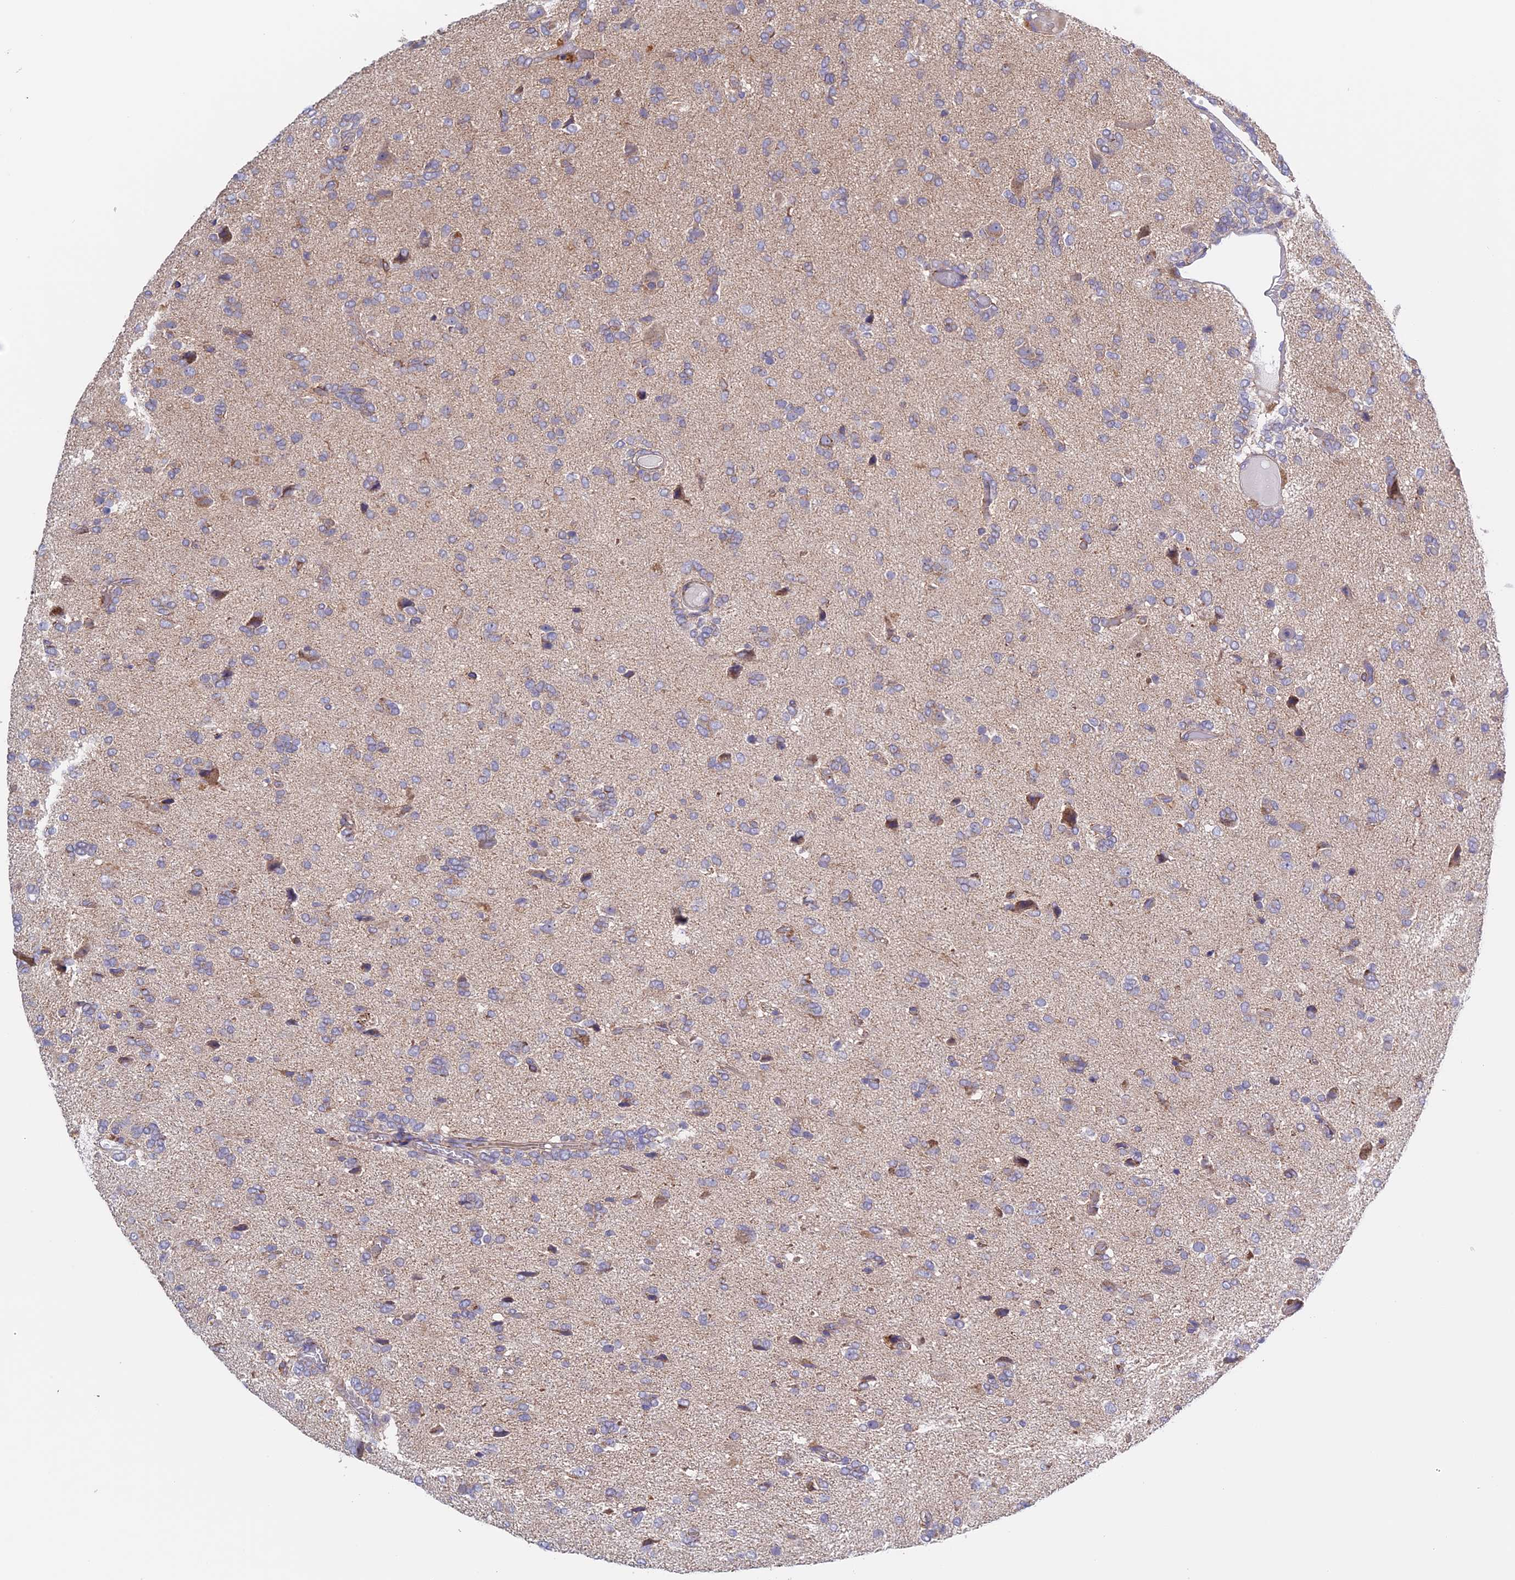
{"staining": {"intensity": "weak", "quantity": "<25%", "location": "cytoplasmic/membranous"}, "tissue": "glioma", "cell_type": "Tumor cells", "image_type": "cancer", "snomed": [{"axis": "morphology", "description": "Glioma, malignant, High grade"}, {"axis": "topography", "description": "Brain"}], "caption": "Immunohistochemistry (IHC) histopathology image of neoplastic tissue: glioma stained with DAB demonstrates no significant protein positivity in tumor cells. (DAB immunohistochemistry (IHC) with hematoxylin counter stain).", "gene": "ETFDH", "patient": {"sex": "female", "age": 59}}